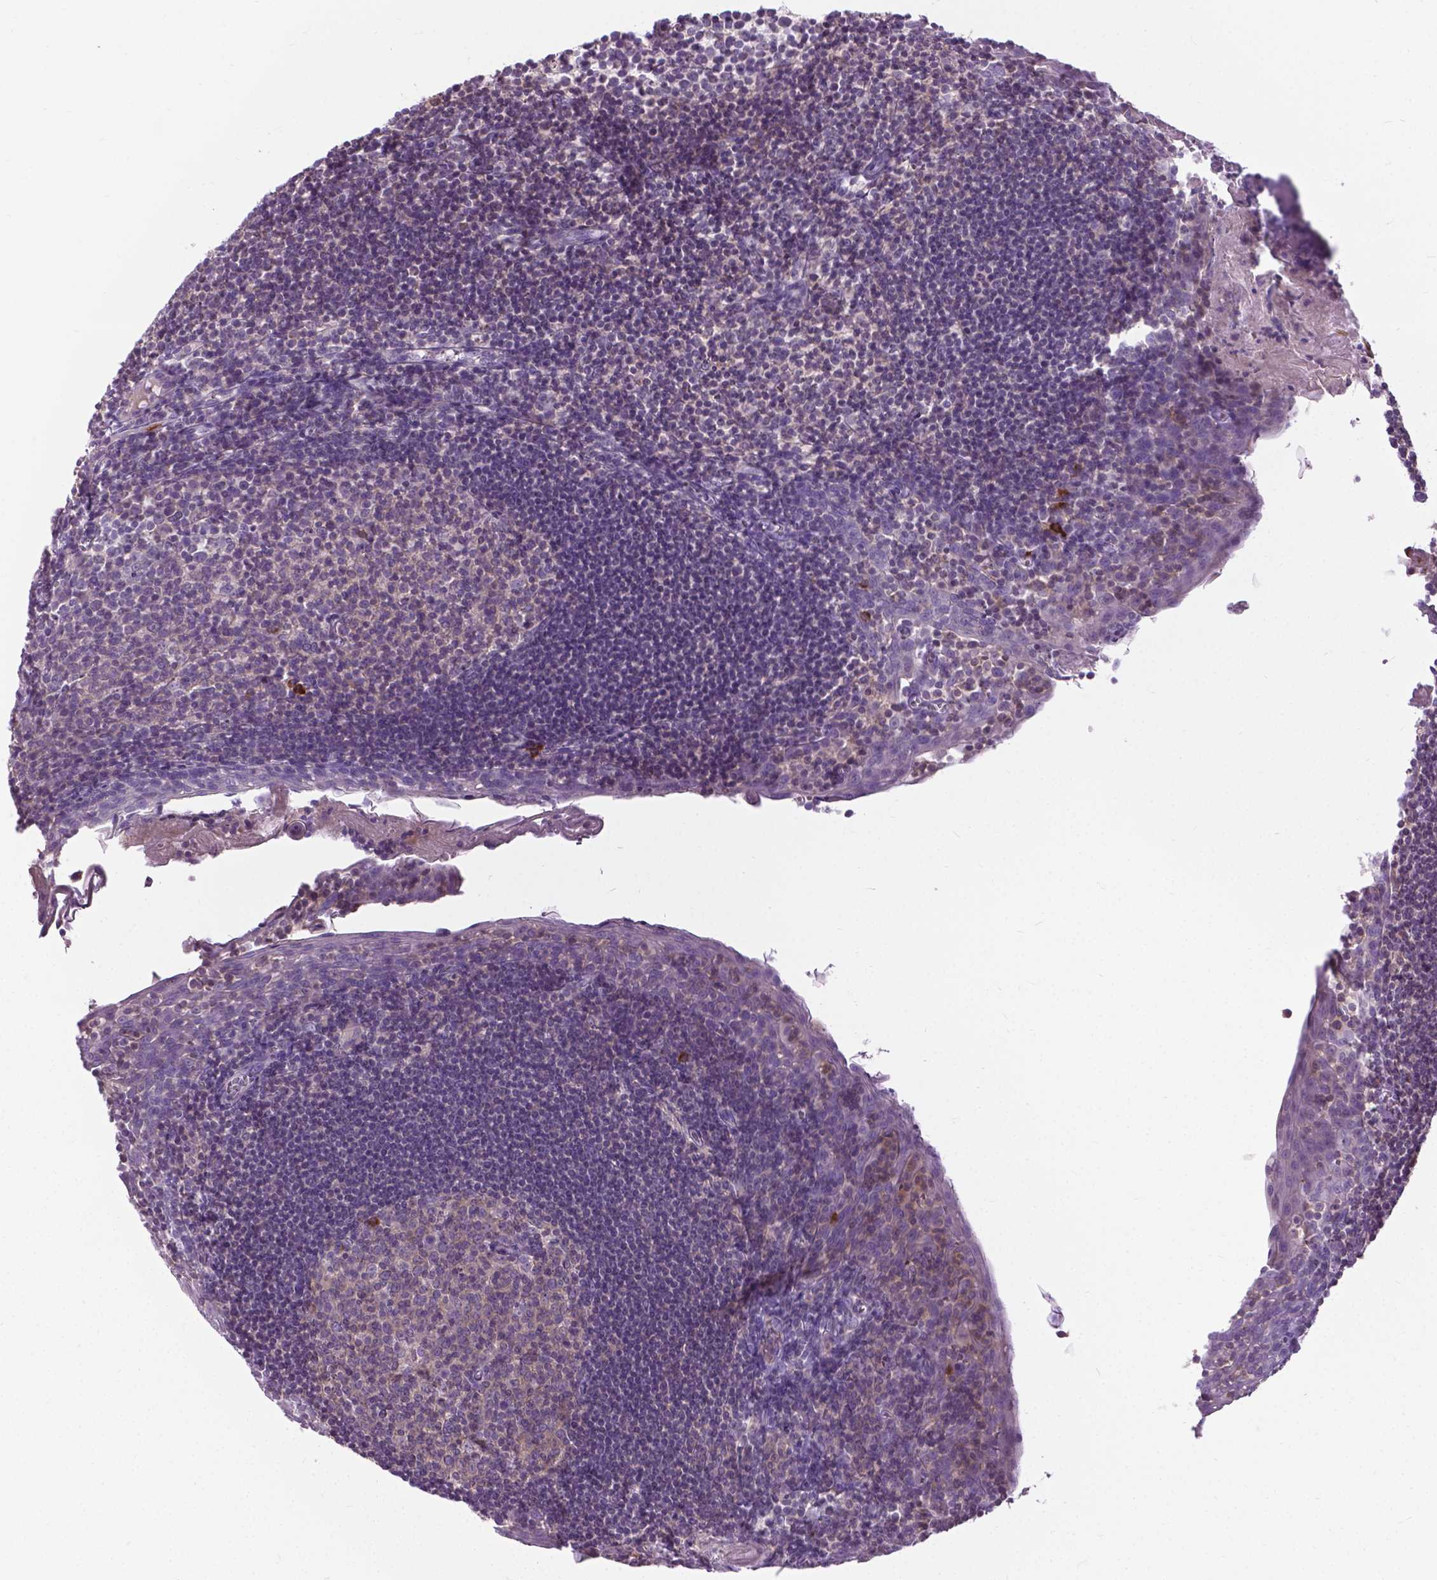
{"staining": {"intensity": "strong", "quantity": "<25%", "location": "cytoplasmic/membranous"}, "tissue": "lymph node", "cell_type": "Germinal center cells", "image_type": "normal", "snomed": [{"axis": "morphology", "description": "Normal tissue, NOS"}, {"axis": "topography", "description": "Lymph node"}], "caption": "High-power microscopy captured an immunohistochemistry (IHC) image of unremarkable lymph node, revealing strong cytoplasmic/membranous positivity in approximately <25% of germinal center cells.", "gene": "JAK3", "patient": {"sex": "female", "age": 21}}